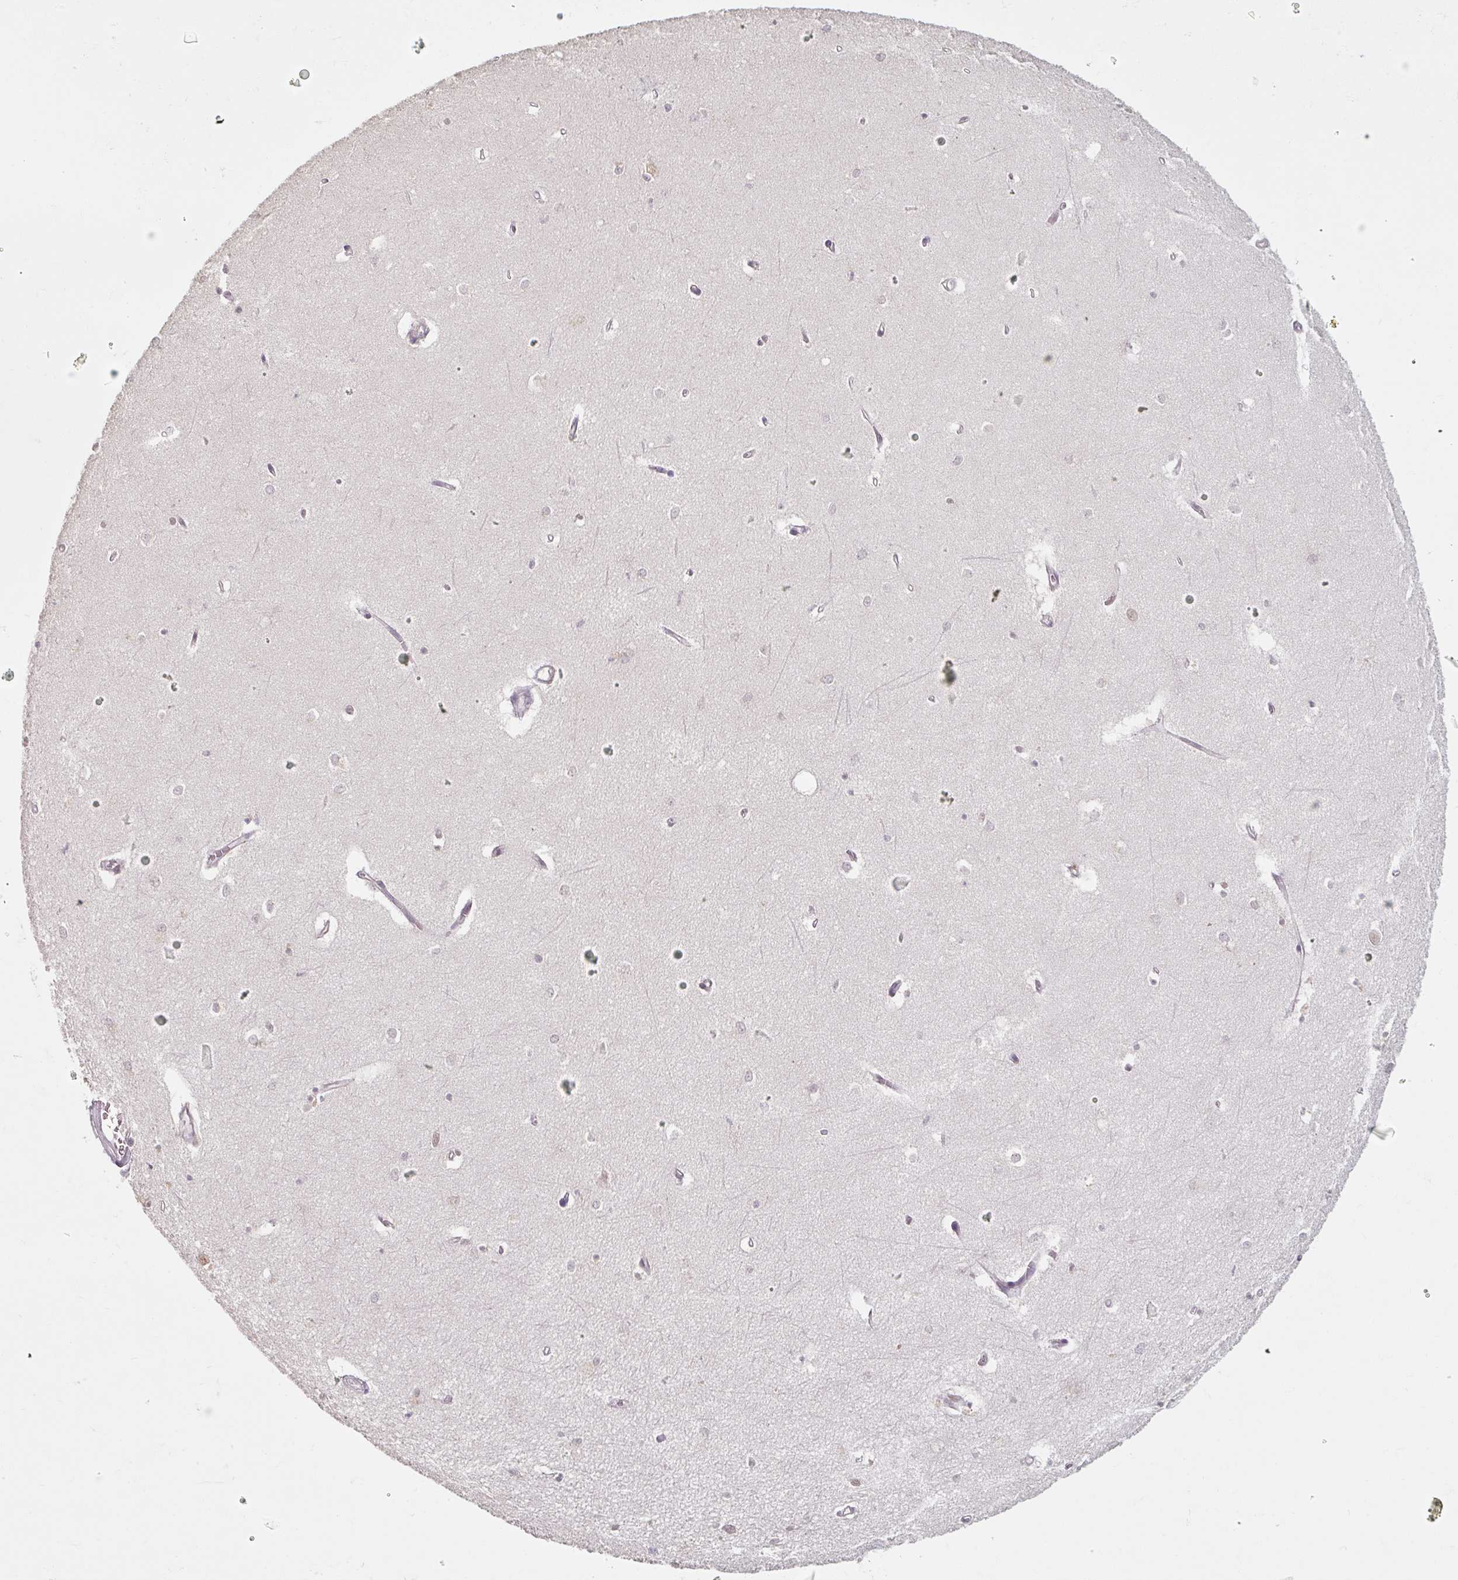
{"staining": {"intensity": "negative", "quantity": "none", "location": "none"}, "tissue": "hippocampus", "cell_type": "Glial cells", "image_type": "normal", "snomed": [{"axis": "morphology", "description": "Normal tissue, NOS"}, {"axis": "topography", "description": "Hippocampus"}], "caption": "The immunohistochemistry micrograph has no significant staining in glial cells of hippocampus.", "gene": "ENSG00000291316", "patient": {"sex": "female", "age": 64}}